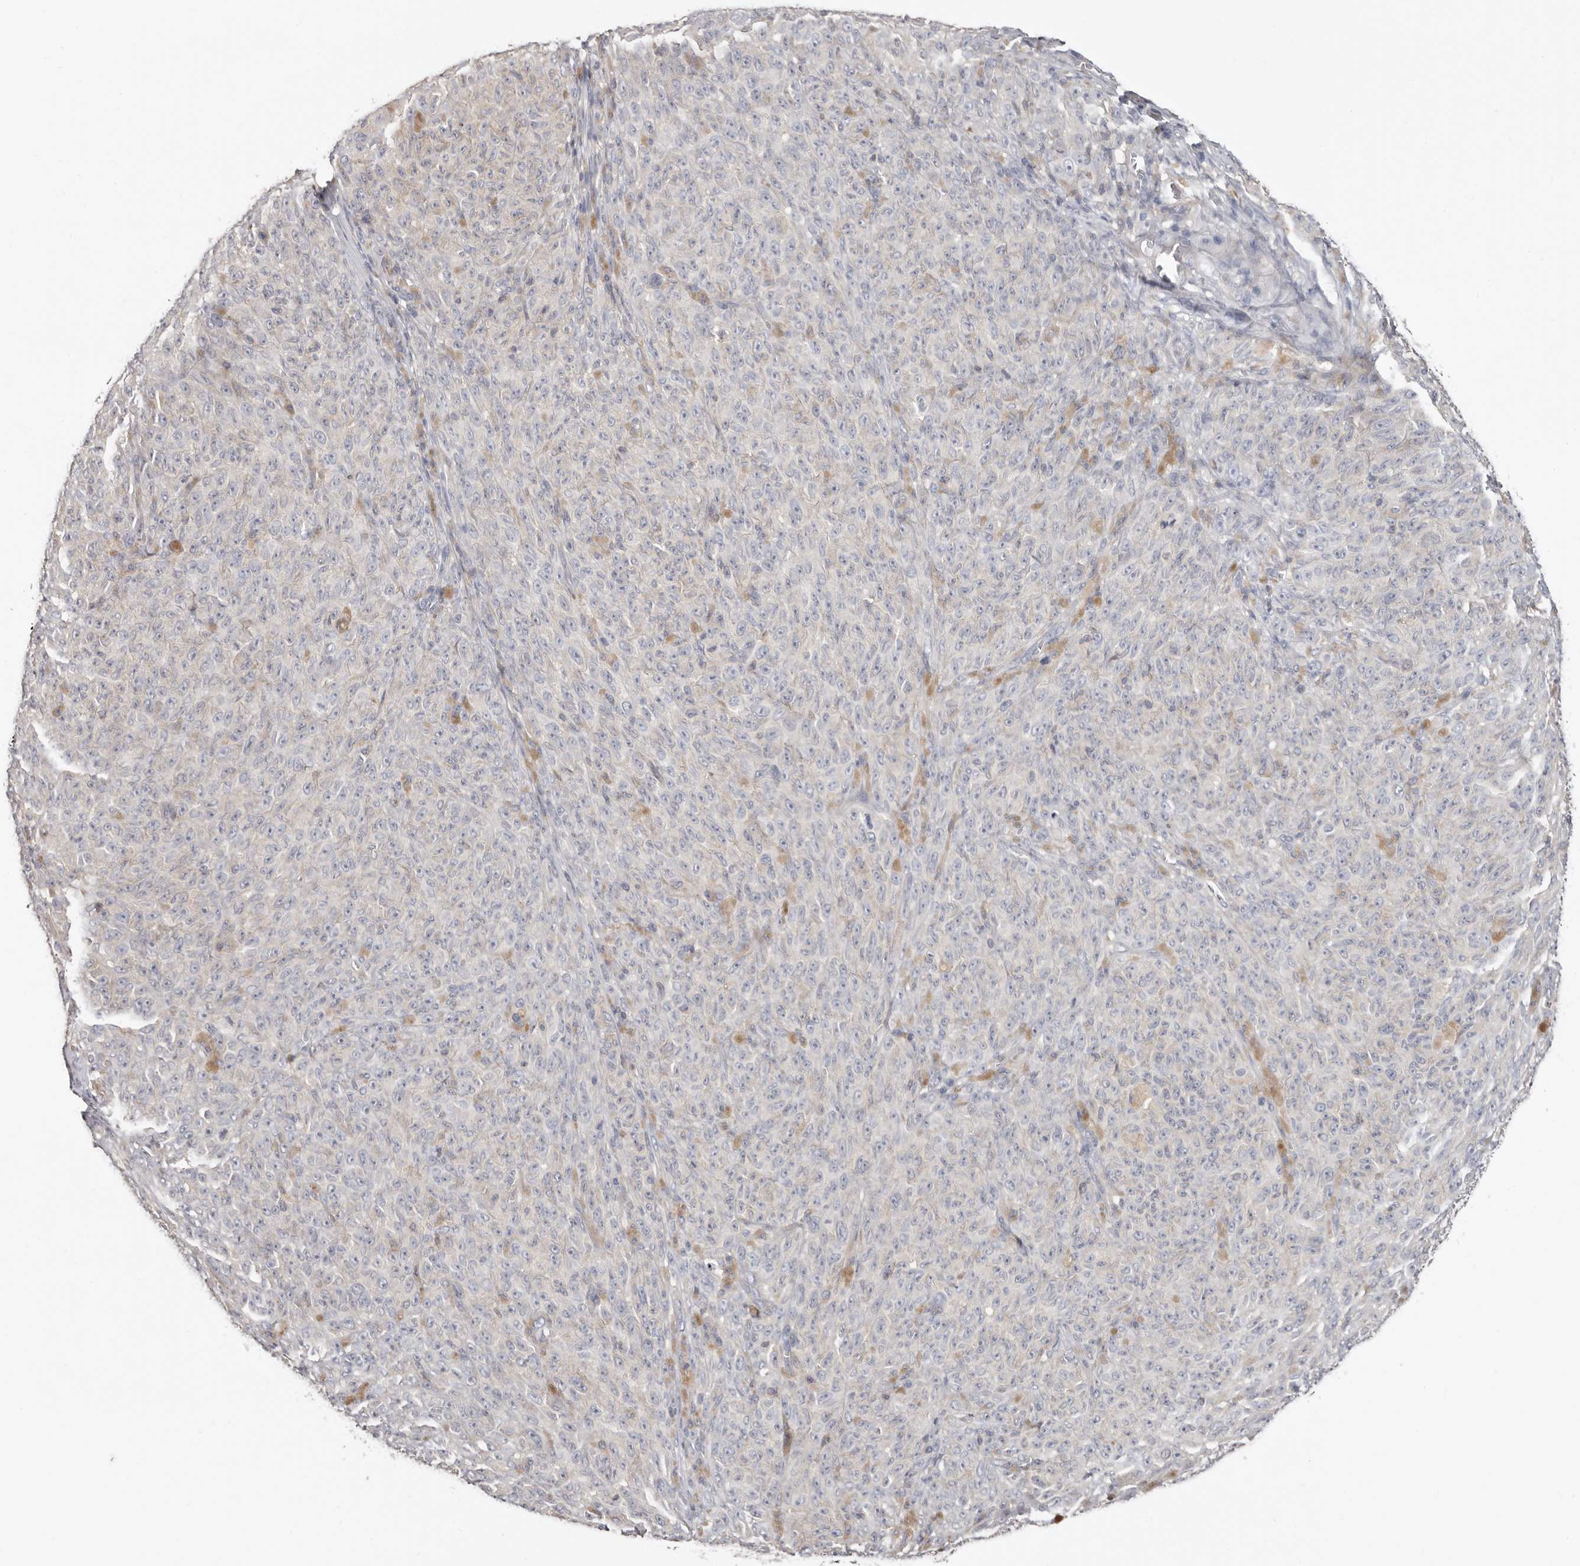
{"staining": {"intensity": "weak", "quantity": "<25%", "location": "cytoplasmic/membranous"}, "tissue": "melanoma", "cell_type": "Tumor cells", "image_type": "cancer", "snomed": [{"axis": "morphology", "description": "Malignant melanoma, NOS"}, {"axis": "topography", "description": "Skin"}], "caption": "Human melanoma stained for a protein using immunohistochemistry (IHC) shows no positivity in tumor cells.", "gene": "S100A14", "patient": {"sex": "female", "age": 82}}